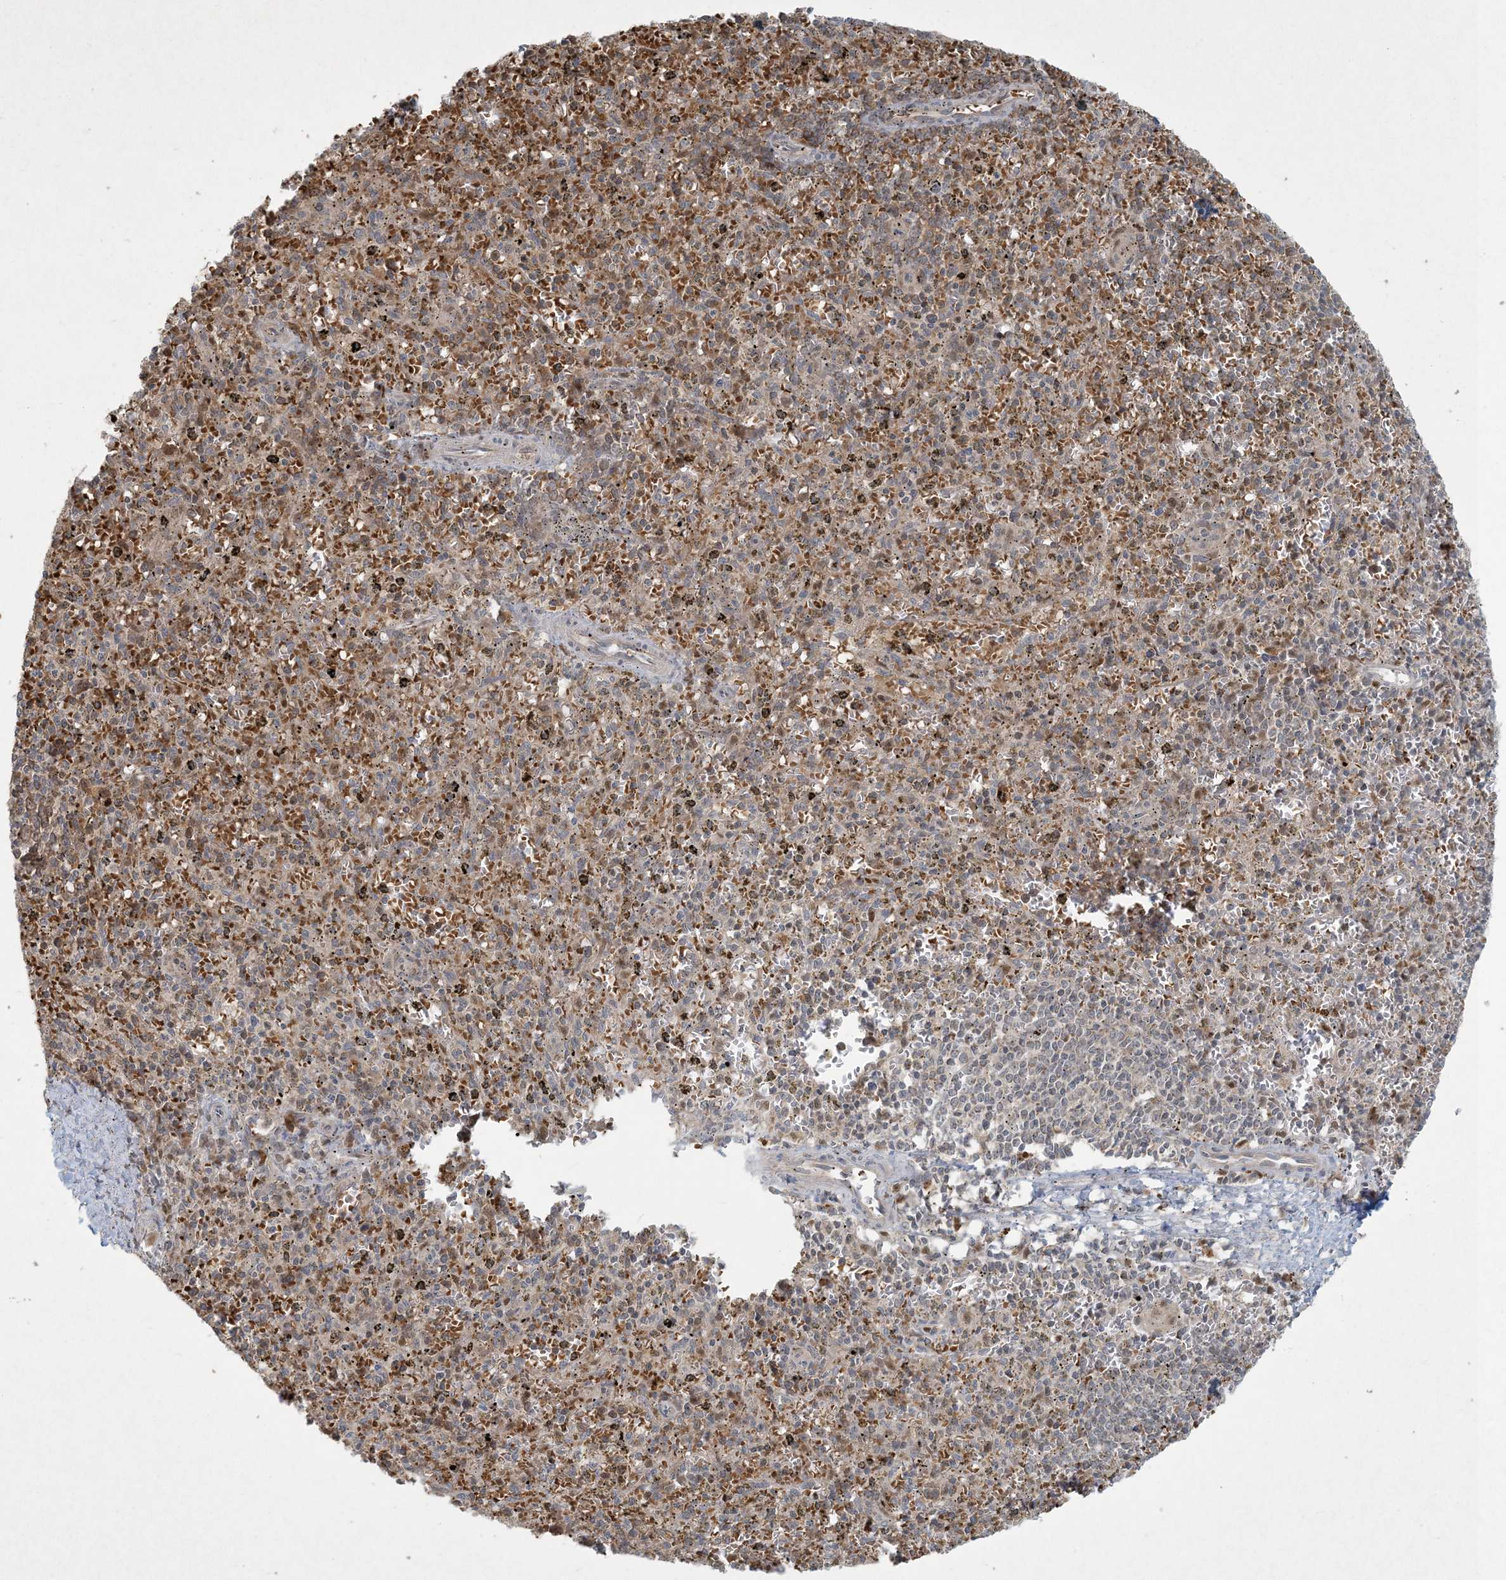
{"staining": {"intensity": "moderate", "quantity": "<25%", "location": "cytoplasmic/membranous"}, "tissue": "spleen", "cell_type": "Cells in red pulp", "image_type": "normal", "snomed": [{"axis": "morphology", "description": "Normal tissue, NOS"}, {"axis": "topography", "description": "Spleen"}], "caption": "High-power microscopy captured an IHC micrograph of unremarkable spleen, revealing moderate cytoplasmic/membranous expression in approximately <25% of cells in red pulp. The protein is shown in brown color, while the nuclei are stained blue.", "gene": "CTDNEP1", "patient": {"sex": "male", "age": 72}}